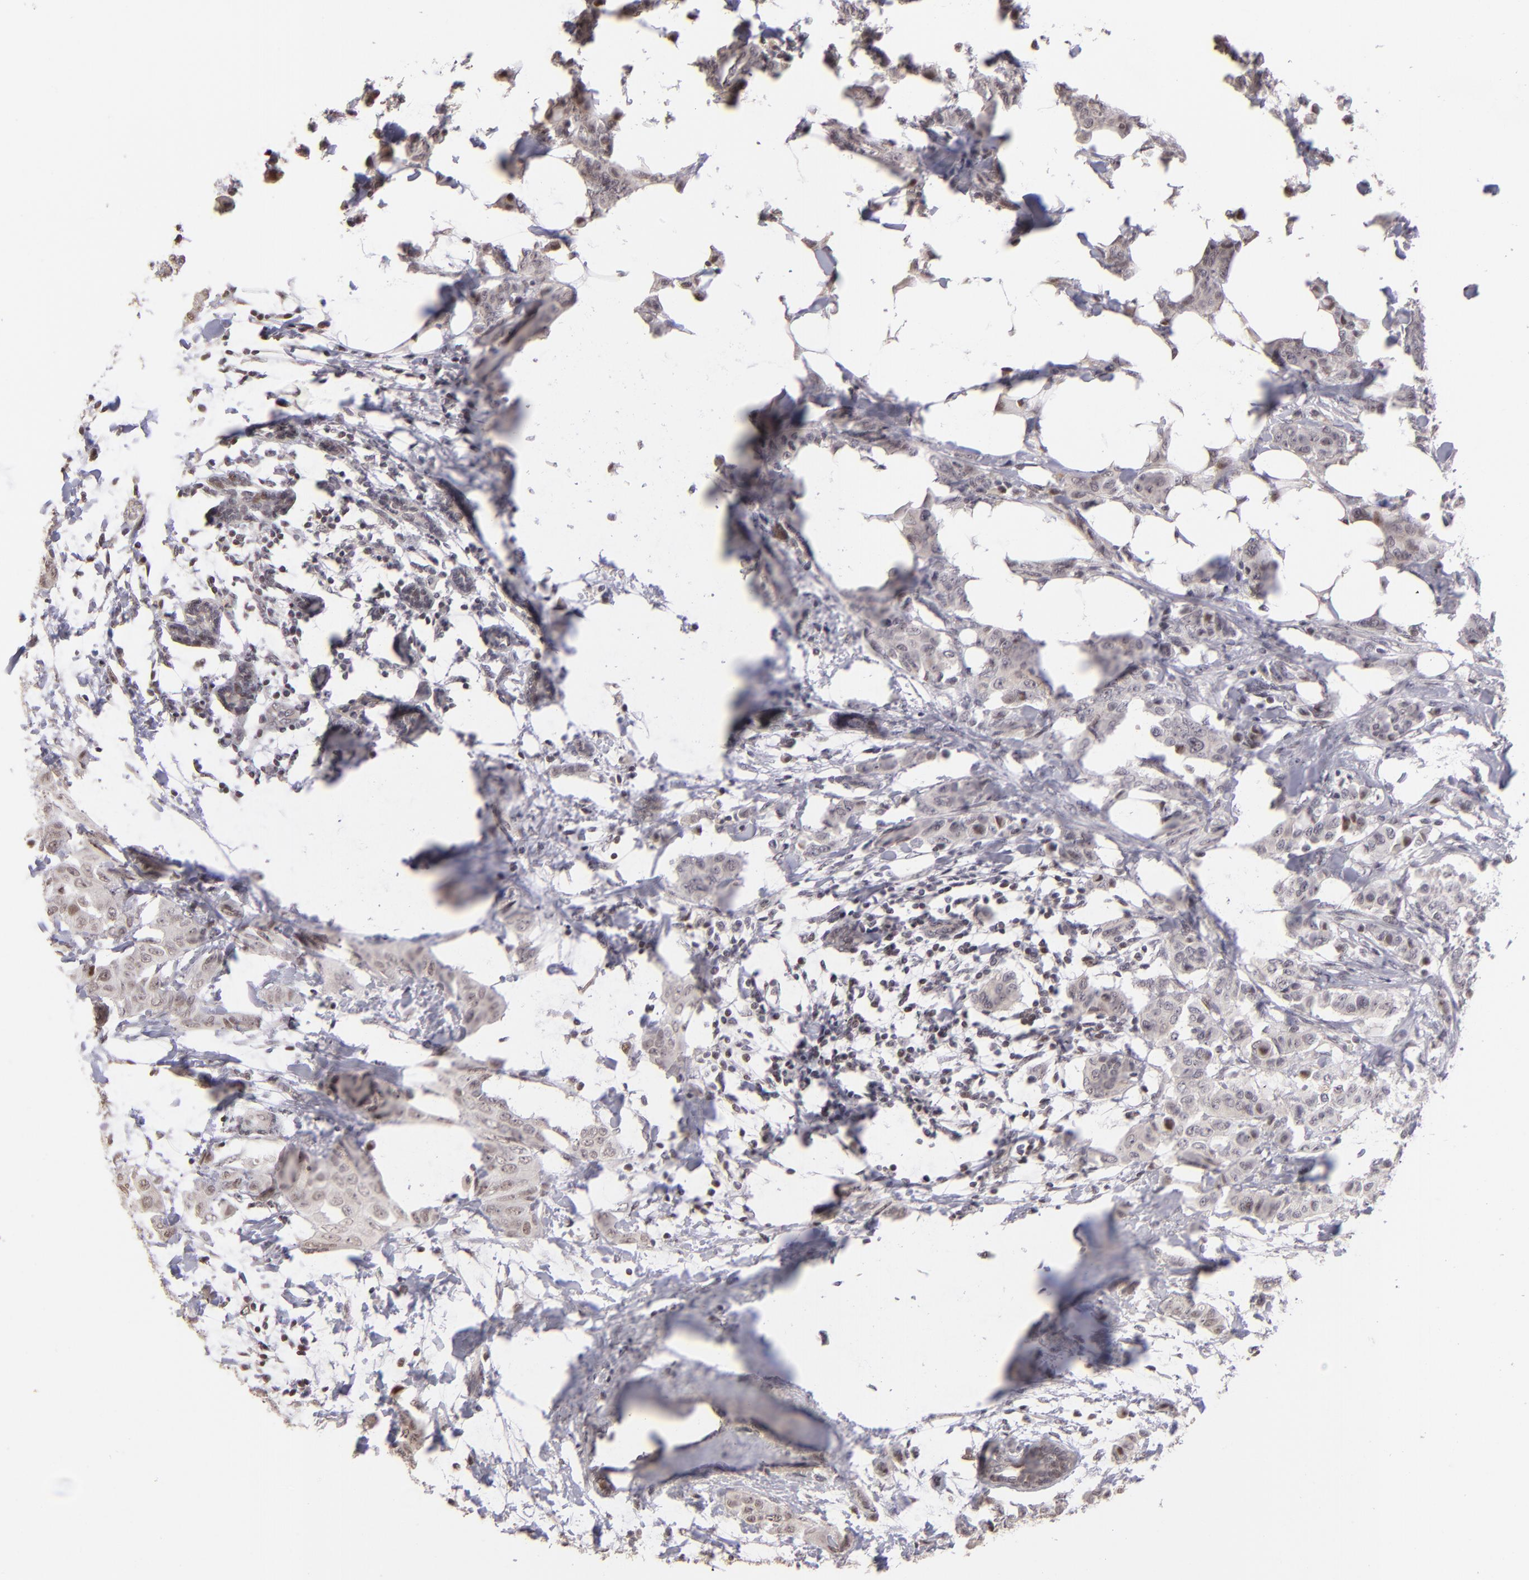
{"staining": {"intensity": "moderate", "quantity": "<25%", "location": "nuclear"}, "tissue": "breast cancer", "cell_type": "Tumor cells", "image_type": "cancer", "snomed": [{"axis": "morphology", "description": "Duct carcinoma"}, {"axis": "topography", "description": "Breast"}], "caption": "Human breast cancer (intraductal carcinoma) stained for a protein (brown) shows moderate nuclear positive staining in about <25% of tumor cells.", "gene": "RARB", "patient": {"sex": "female", "age": 40}}